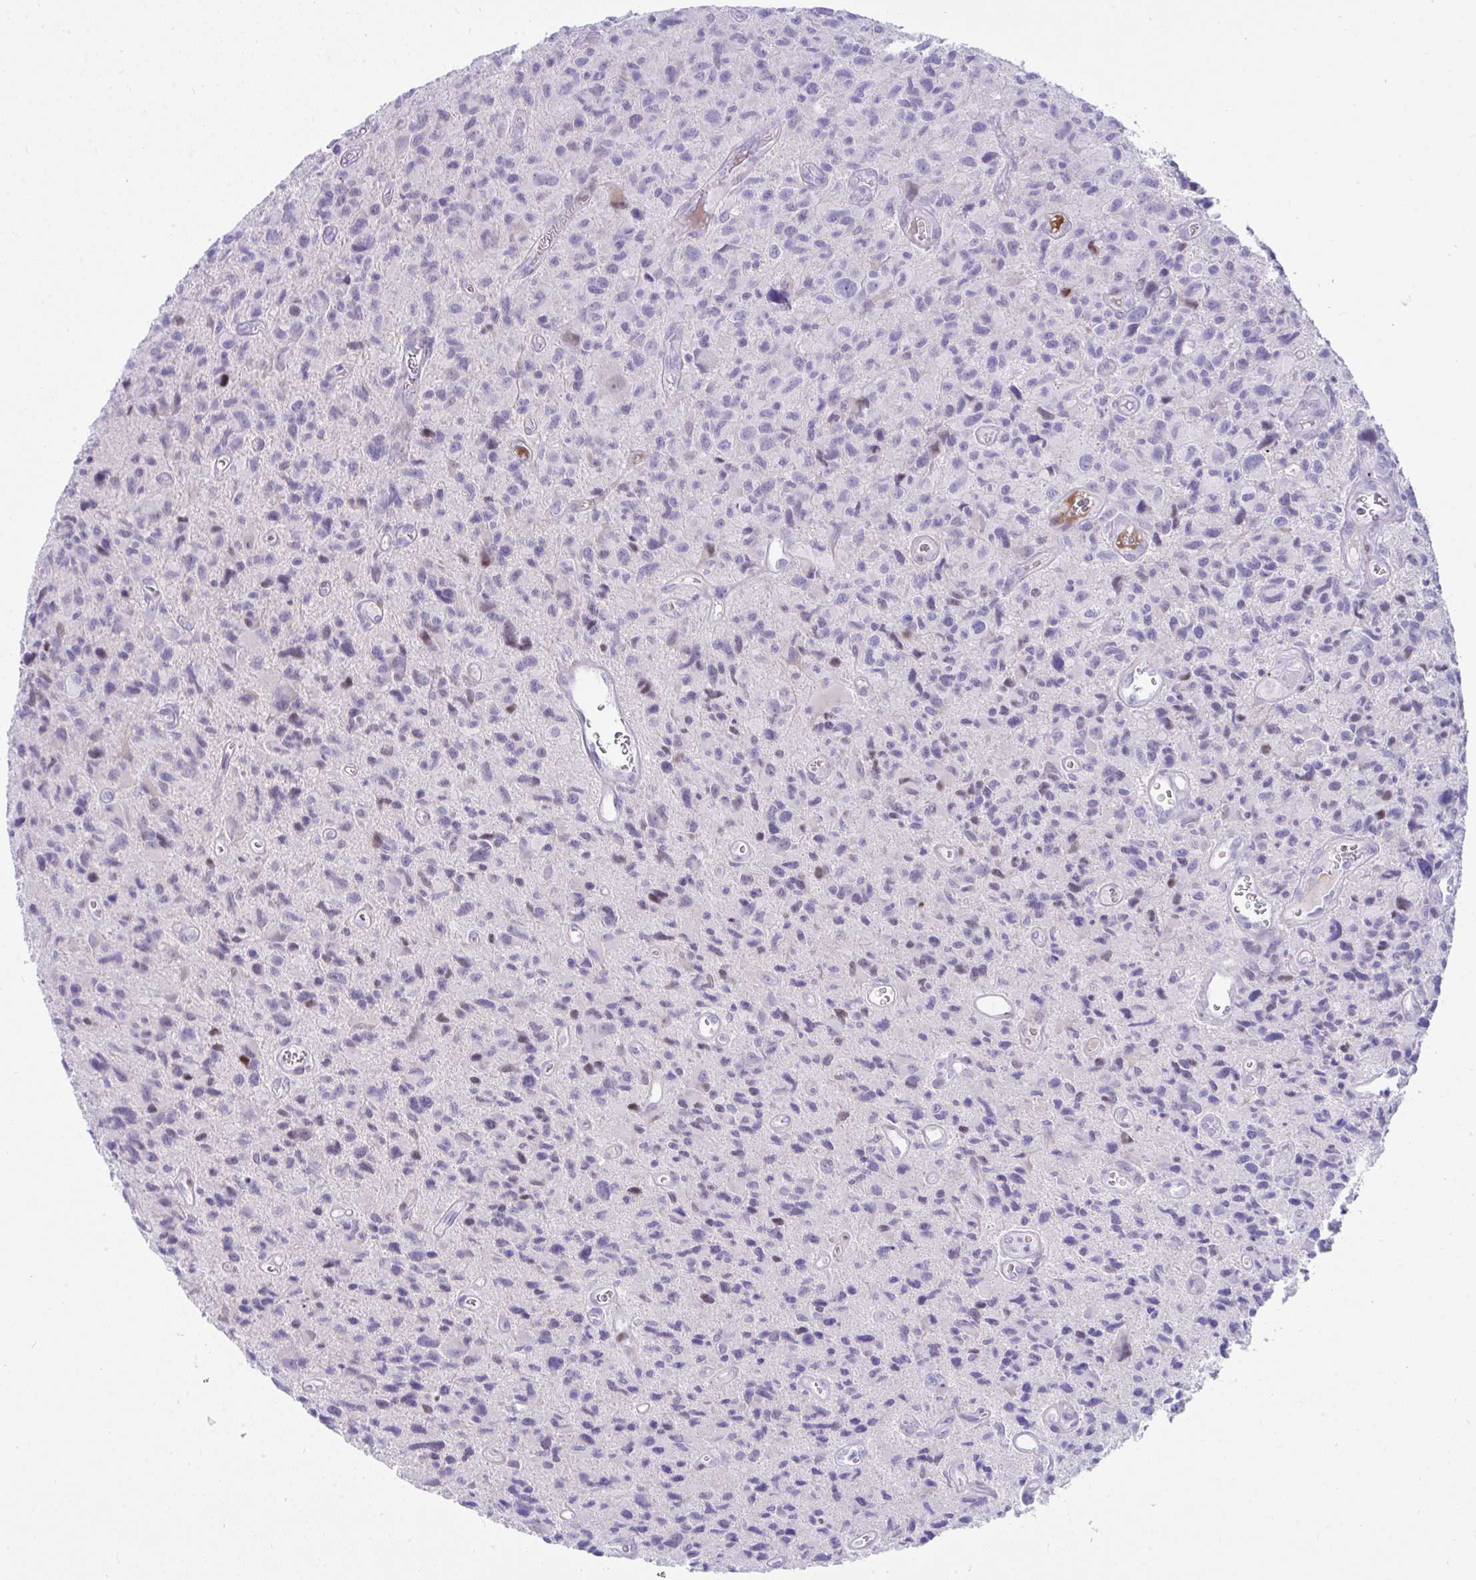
{"staining": {"intensity": "negative", "quantity": "none", "location": "none"}, "tissue": "glioma", "cell_type": "Tumor cells", "image_type": "cancer", "snomed": [{"axis": "morphology", "description": "Glioma, malignant, High grade"}, {"axis": "topography", "description": "Brain"}], "caption": "An IHC micrograph of glioma is shown. There is no staining in tumor cells of glioma.", "gene": "ISL1", "patient": {"sex": "male", "age": 76}}